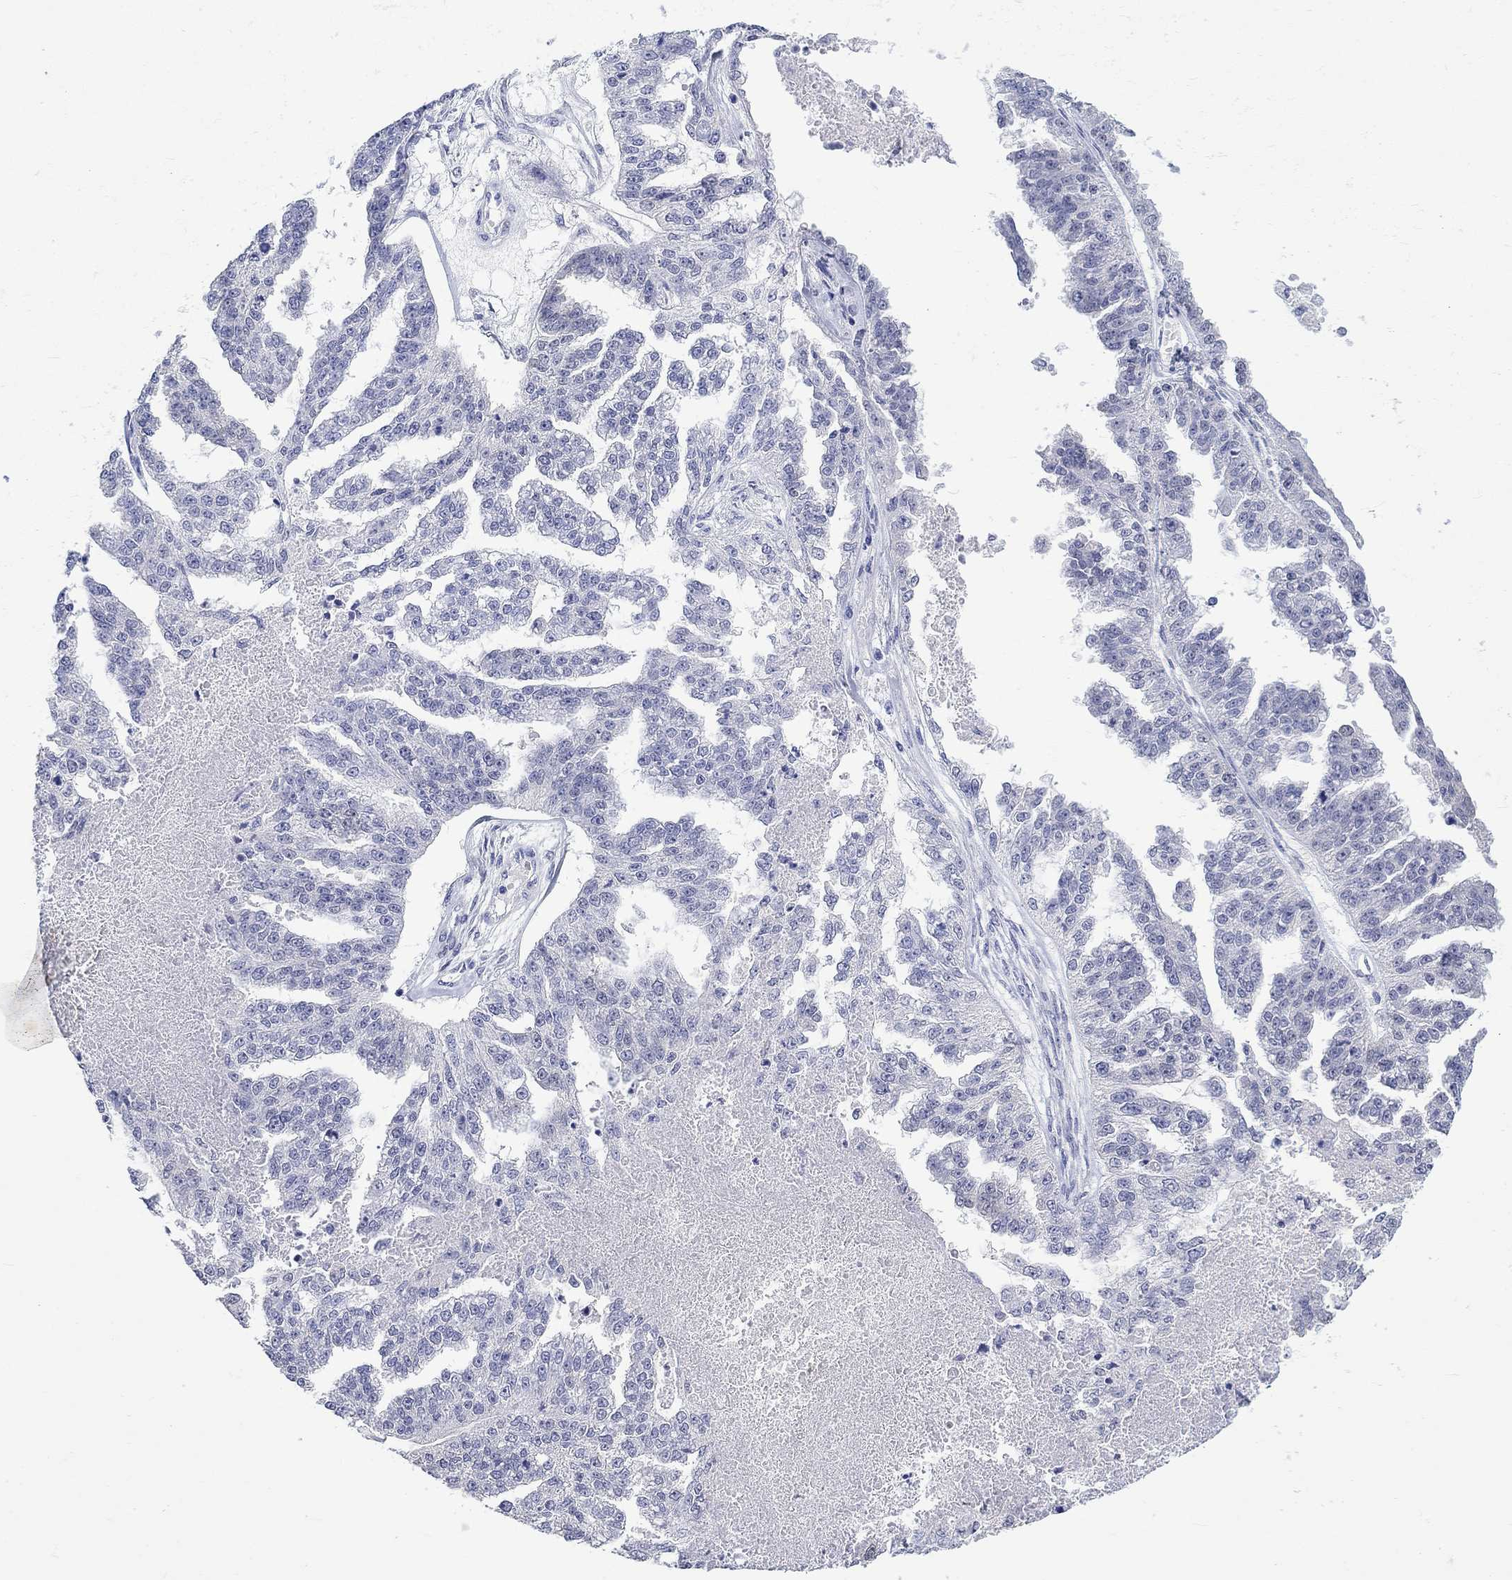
{"staining": {"intensity": "weak", "quantity": "<25%", "location": "cytoplasmic/membranous"}, "tissue": "ovarian cancer", "cell_type": "Tumor cells", "image_type": "cancer", "snomed": [{"axis": "morphology", "description": "Cystadenocarcinoma, serous, NOS"}, {"axis": "topography", "description": "Ovary"}], "caption": "This is a photomicrograph of IHC staining of ovarian serous cystadenocarcinoma, which shows no expression in tumor cells.", "gene": "MSI1", "patient": {"sex": "female", "age": 58}}